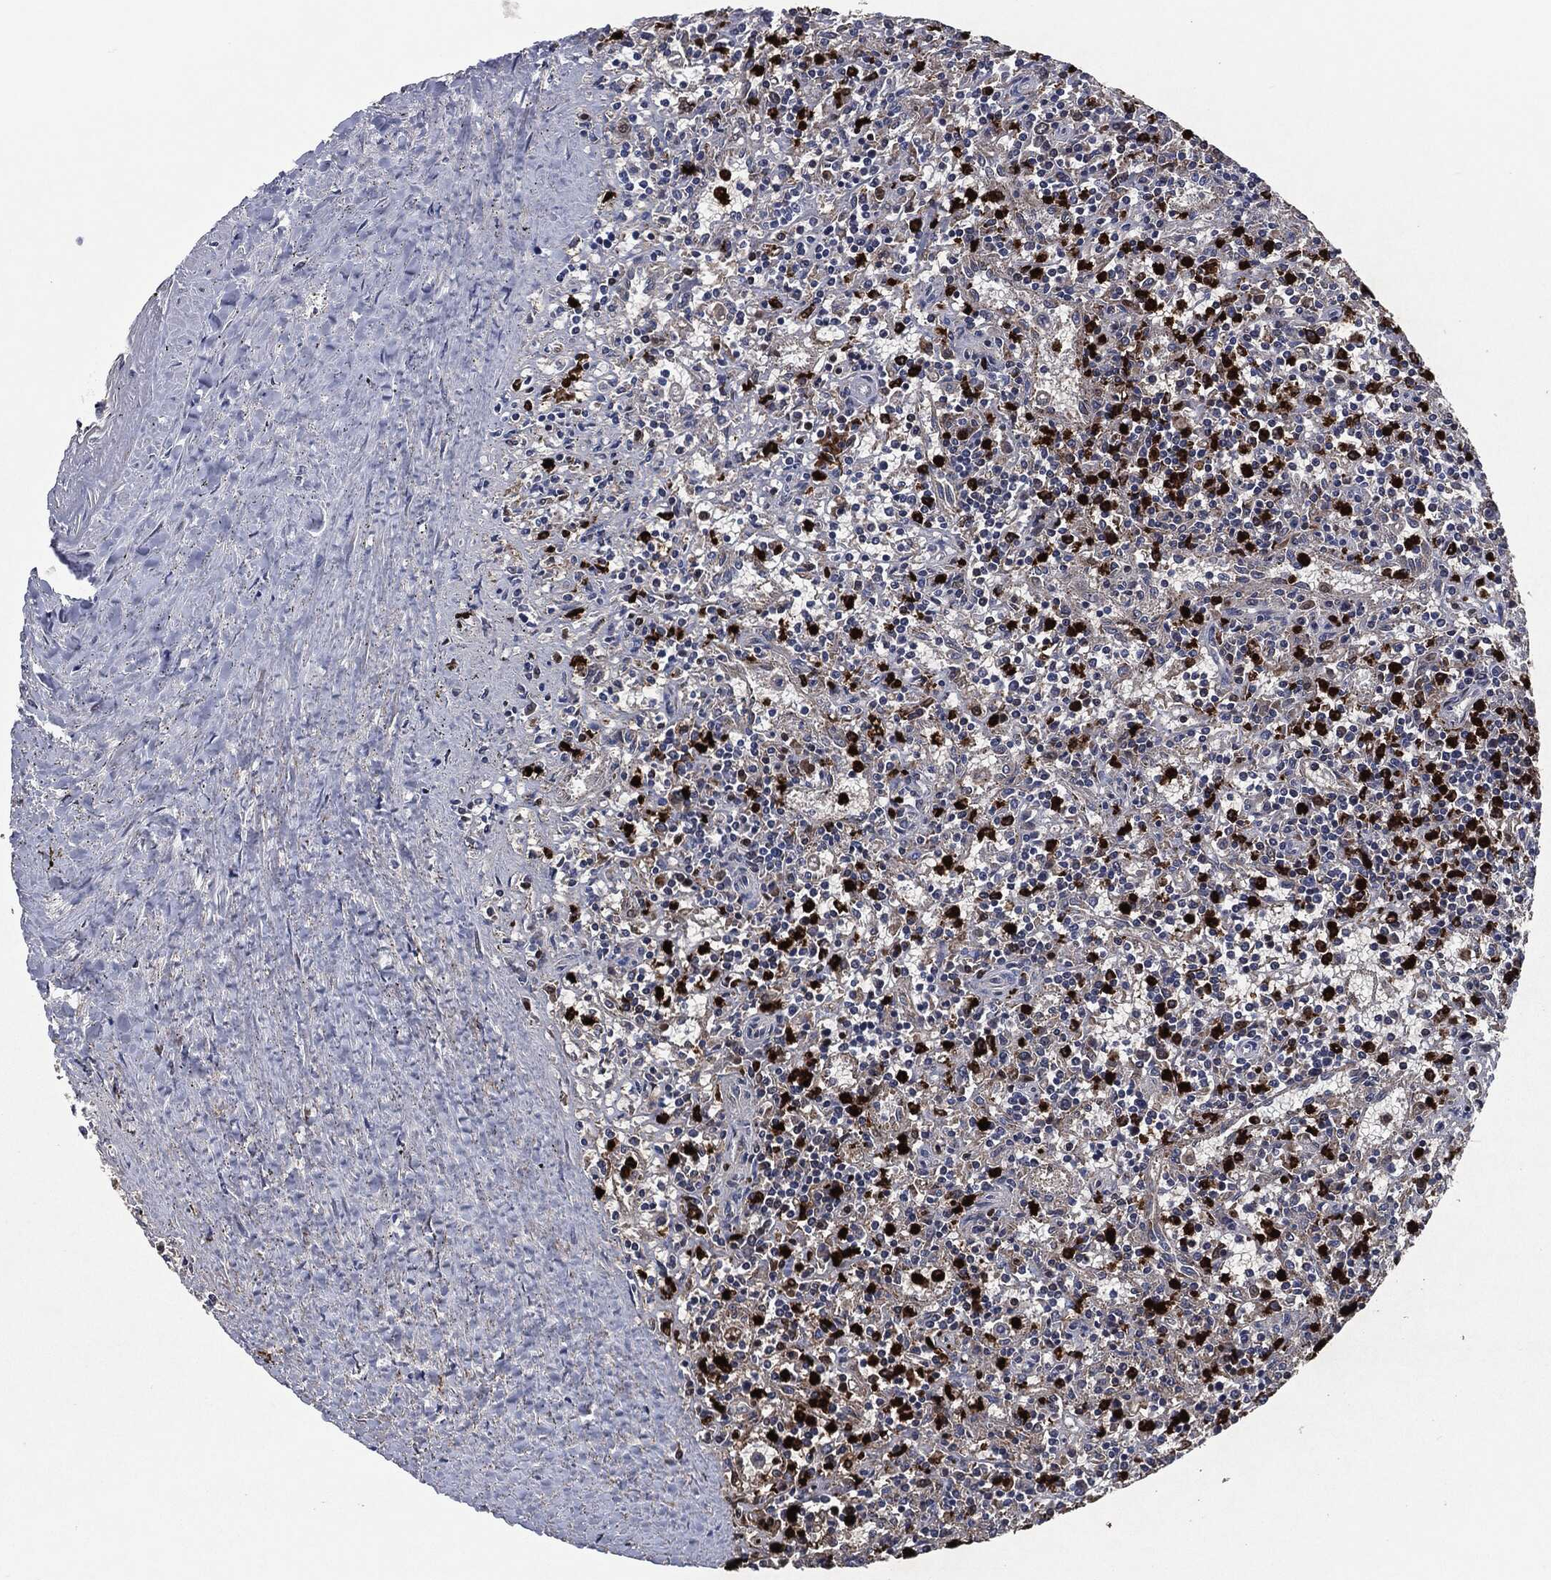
{"staining": {"intensity": "negative", "quantity": "none", "location": "none"}, "tissue": "lymphoma", "cell_type": "Tumor cells", "image_type": "cancer", "snomed": [{"axis": "morphology", "description": "Malignant lymphoma, non-Hodgkin's type, Low grade"}, {"axis": "topography", "description": "Spleen"}], "caption": "The photomicrograph reveals no staining of tumor cells in lymphoma.", "gene": "MPO", "patient": {"sex": "male", "age": 62}}